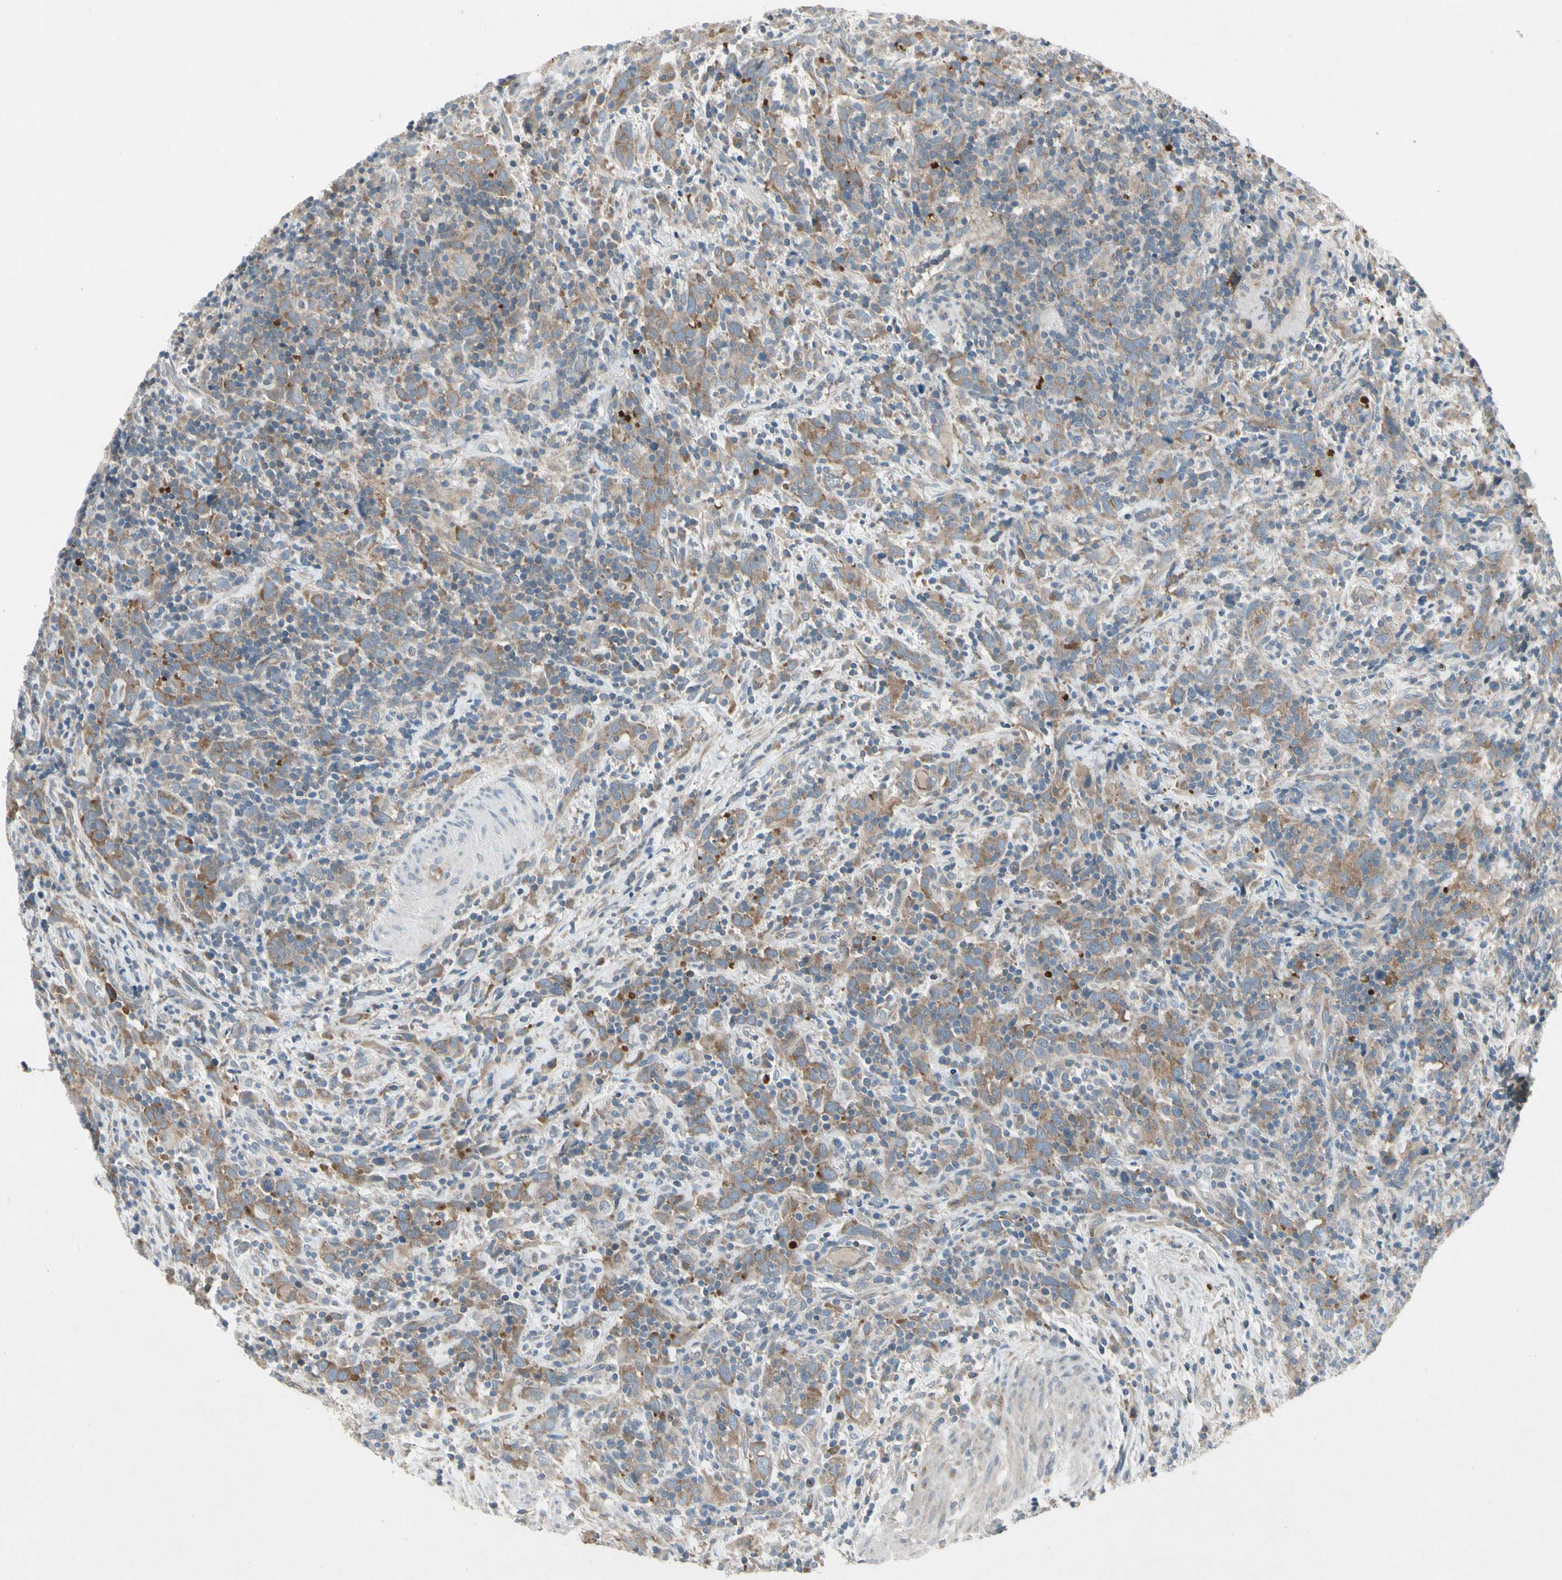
{"staining": {"intensity": "moderate", "quantity": ">75%", "location": "cytoplasmic/membranous"}, "tissue": "urothelial cancer", "cell_type": "Tumor cells", "image_type": "cancer", "snomed": [{"axis": "morphology", "description": "Urothelial carcinoma, High grade"}, {"axis": "topography", "description": "Urinary bladder"}], "caption": "Protein expression analysis of urothelial carcinoma (high-grade) exhibits moderate cytoplasmic/membranous expression in approximately >75% of tumor cells. (DAB IHC with brightfield microscopy, high magnification).", "gene": "PANK2", "patient": {"sex": "male", "age": 61}}